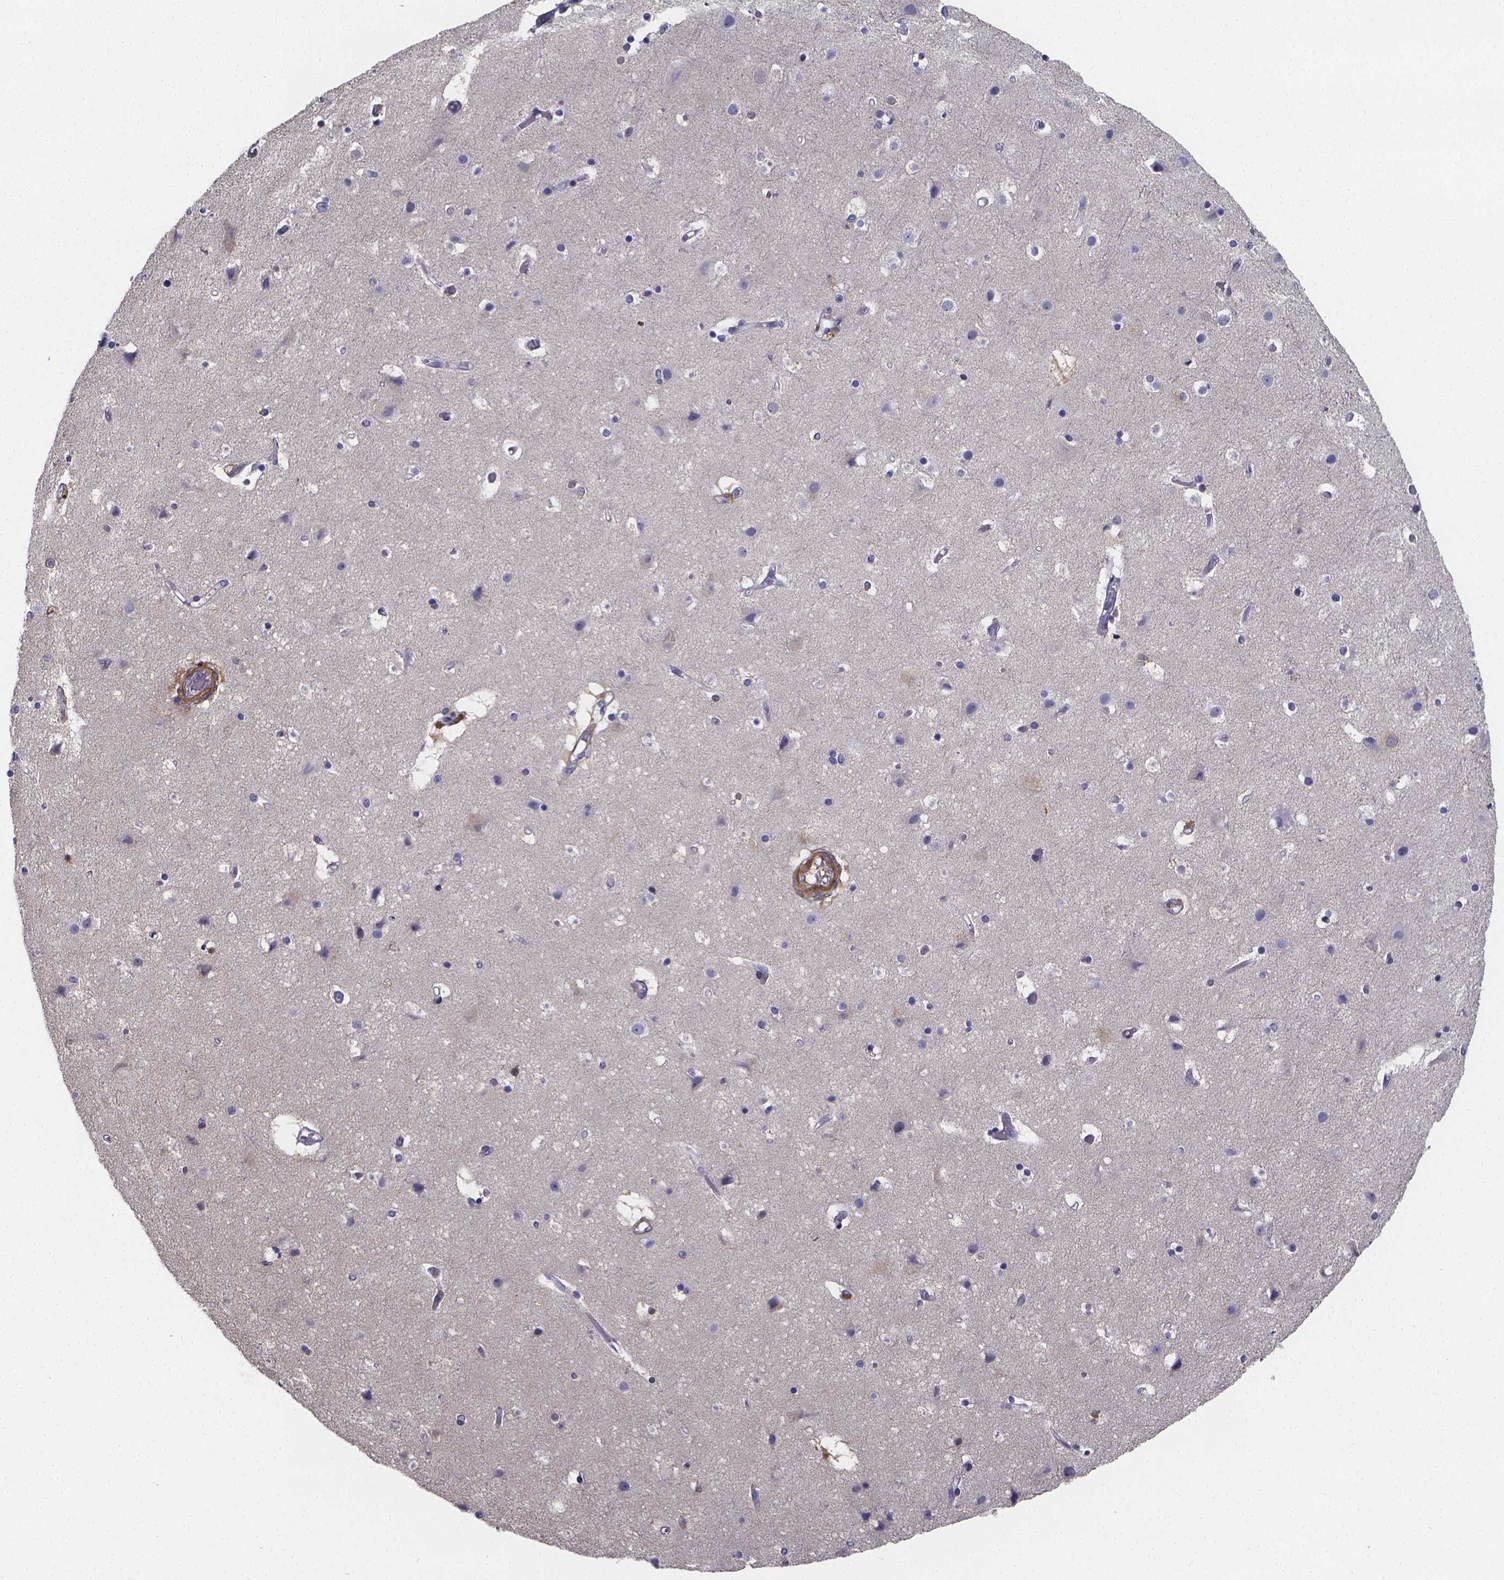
{"staining": {"intensity": "negative", "quantity": "none", "location": "none"}, "tissue": "cerebral cortex", "cell_type": "Endothelial cells", "image_type": "normal", "snomed": [{"axis": "morphology", "description": "Normal tissue, NOS"}, {"axis": "topography", "description": "Cerebral cortex"}], "caption": "IHC image of unremarkable cerebral cortex stained for a protein (brown), which exhibits no staining in endothelial cells.", "gene": "RERG", "patient": {"sex": "female", "age": 52}}